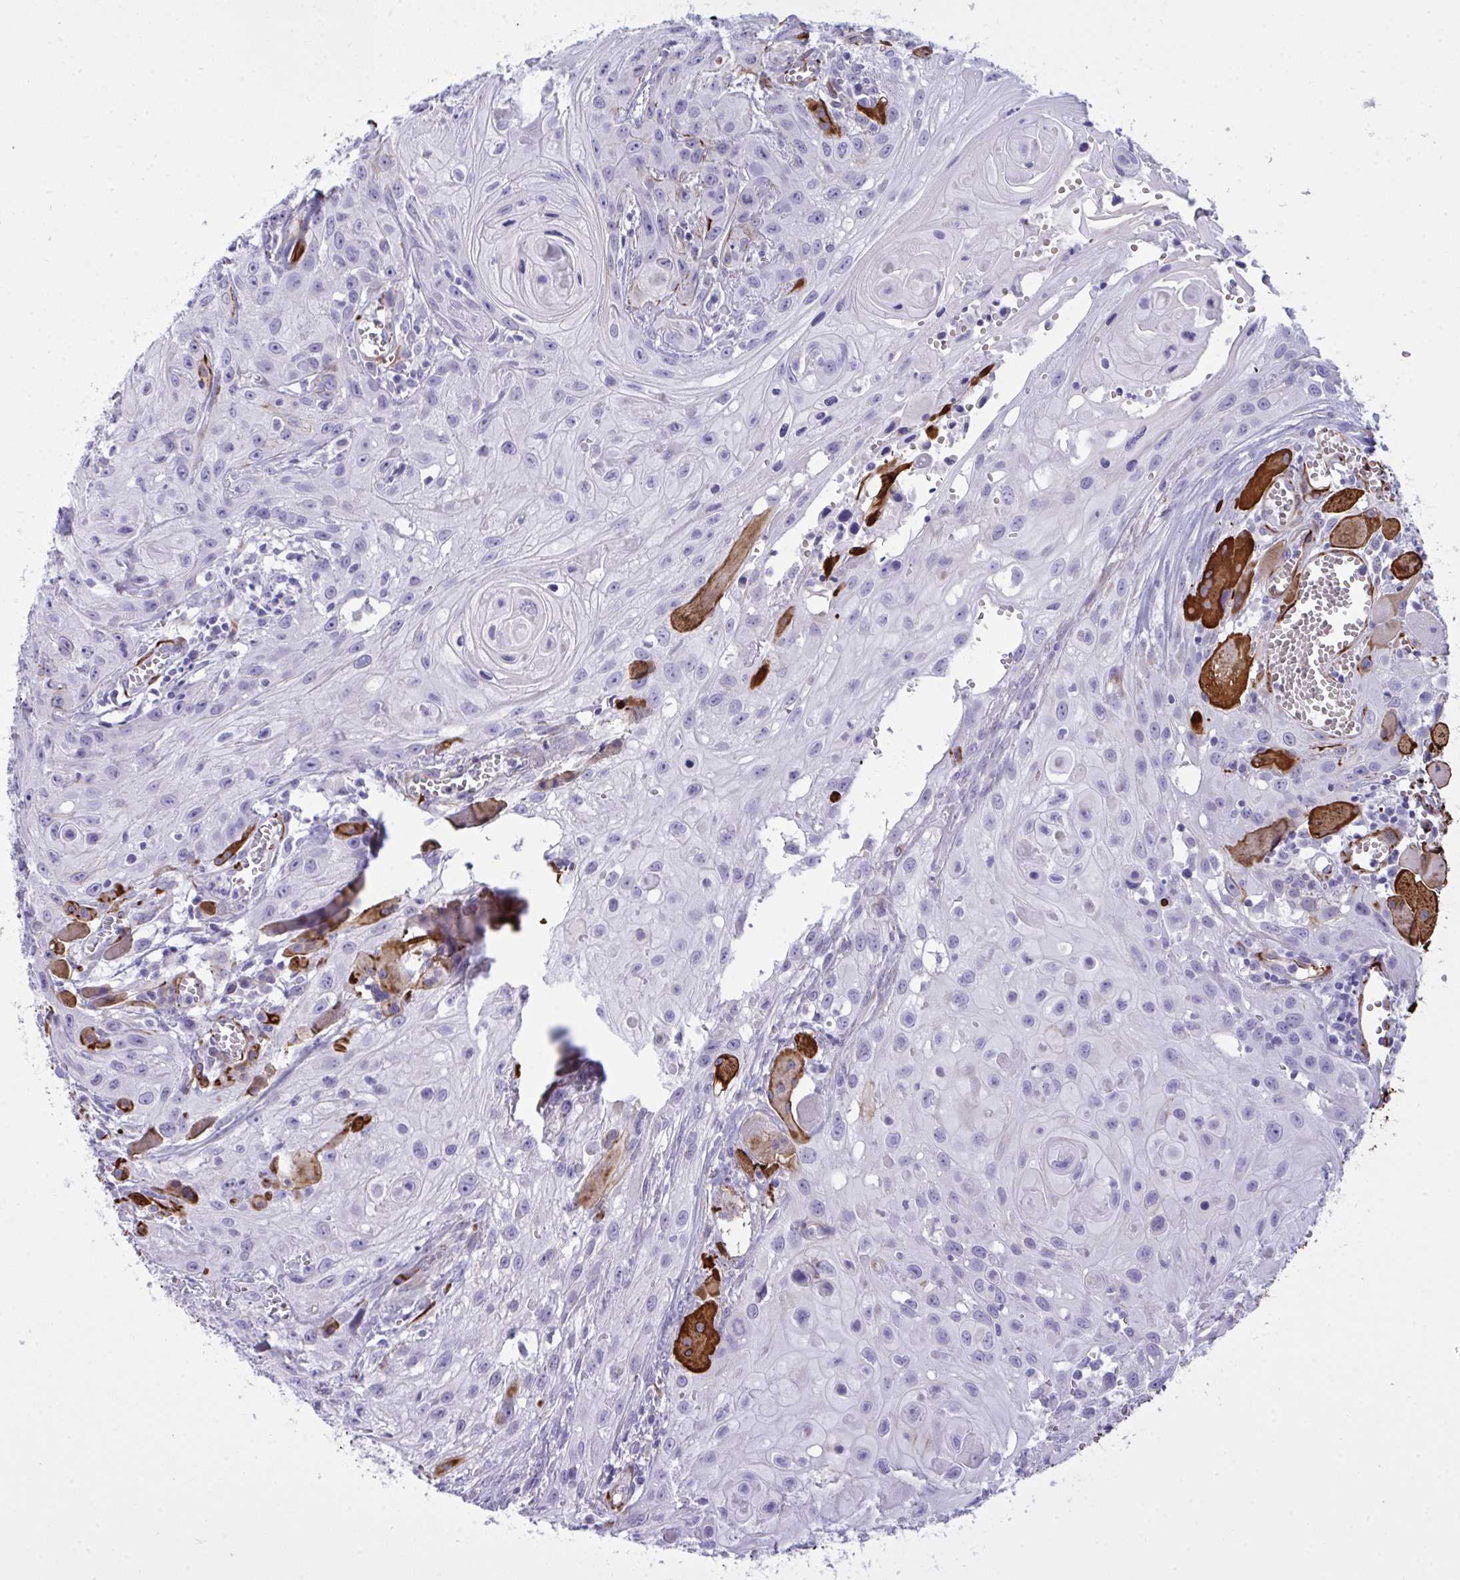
{"staining": {"intensity": "negative", "quantity": "none", "location": "none"}, "tissue": "head and neck cancer", "cell_type": "Tumor cells", "image_type": "cancer", "snomed": [{"axis": "morphology", "description": "Squamous cell carcinoma, NOS"}, {"axis": "topography", "description": "Oral tissue"}, {"axis": "topography", "description": "Head-Neck"}], "caption": "This histopathology image is of head and neck cancer (squamous cell carcinoma) stained with immunohistochemistry (IHC) to label a protein in brown with the nuclei are counter-stained blue. There is no positivity in tumor cells.", "gene": "SLC35B1", "patient": {"sex": "male", "age": 58}}